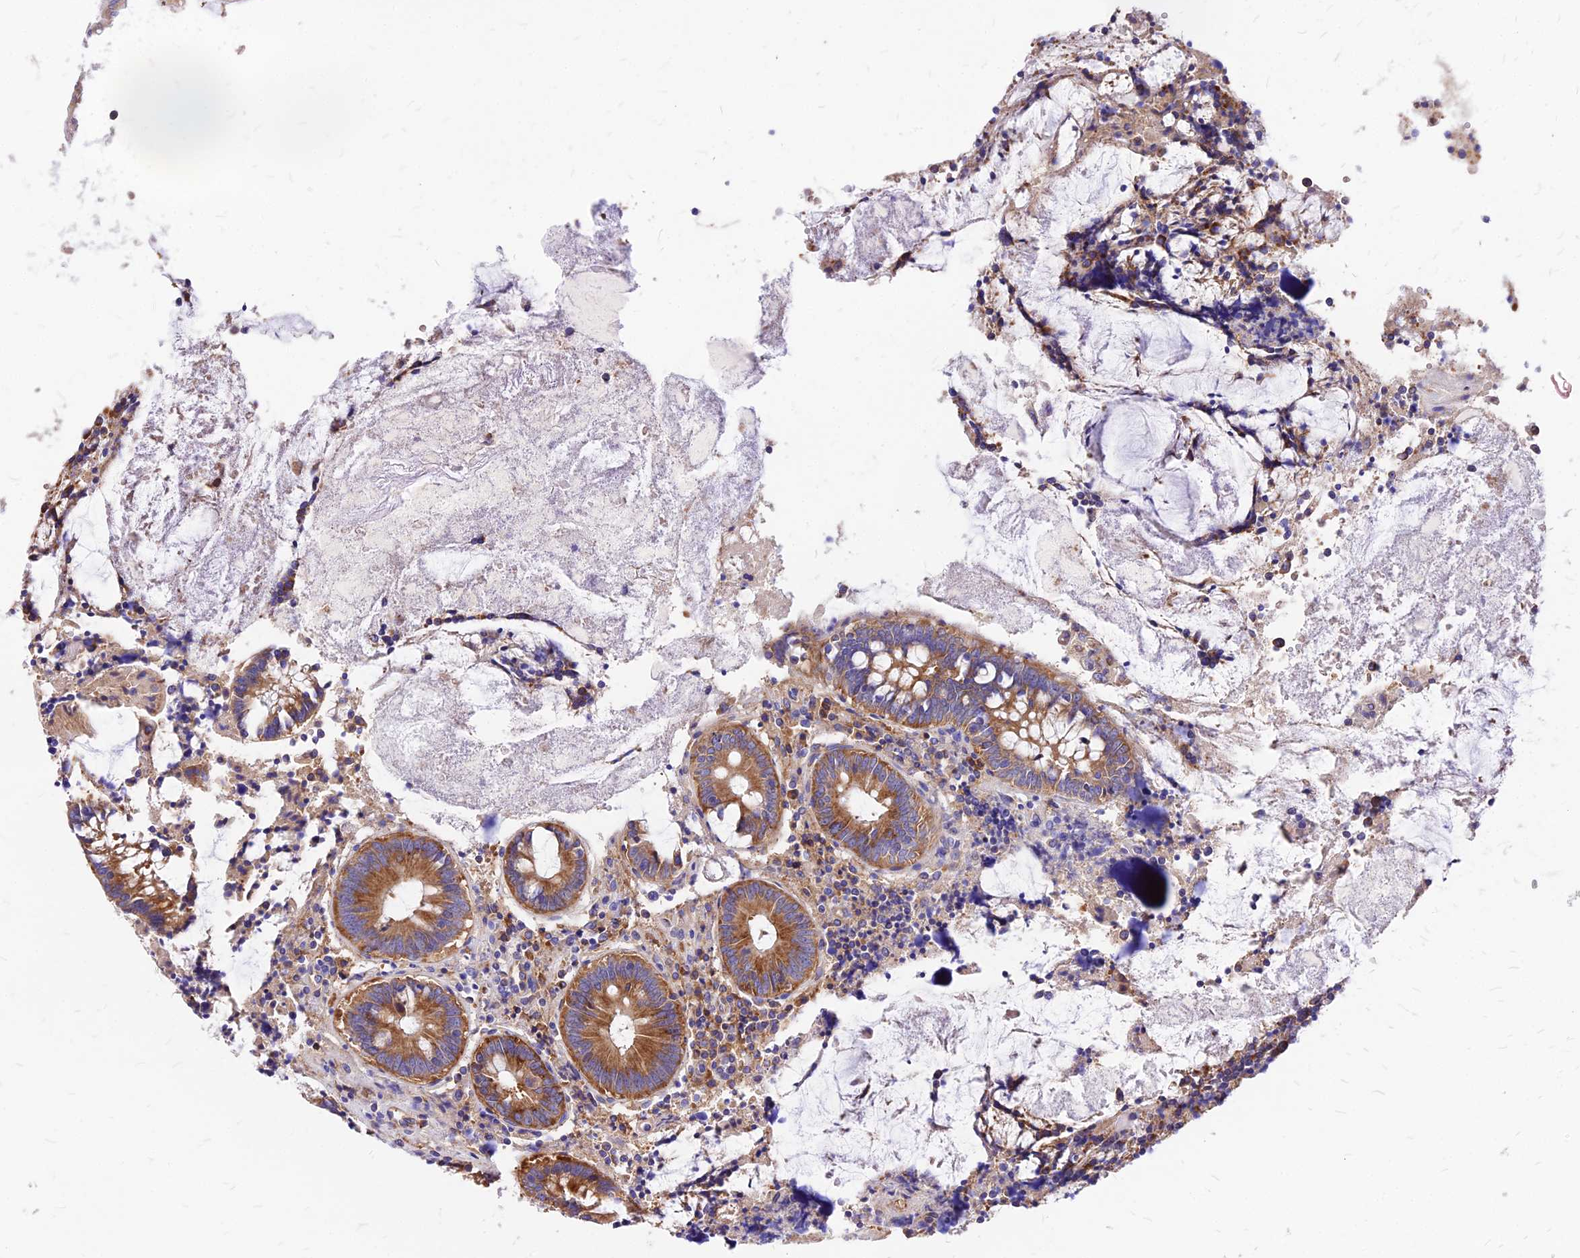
{"staining": {"intensity": "moderate", "quantity": ">75%", "location": "cytoplasmic/membranous"}, "tissue": "appendix", "cell_type": "Glandular cells", "image_type": "normal", "snomed": [{"axis": "morphology", "description": "Normal tissue, NOS"}, {"axis": "topography", "description": "Appendix"}], "caption": "Immunohistochemical staining of normal appendix reveals medium levels of moderate cytoplasmic/membranous positivity in approximately >75% of glandular cells.", "gene": "RPL19", "patient": {"sex": "female", "age": 54}}